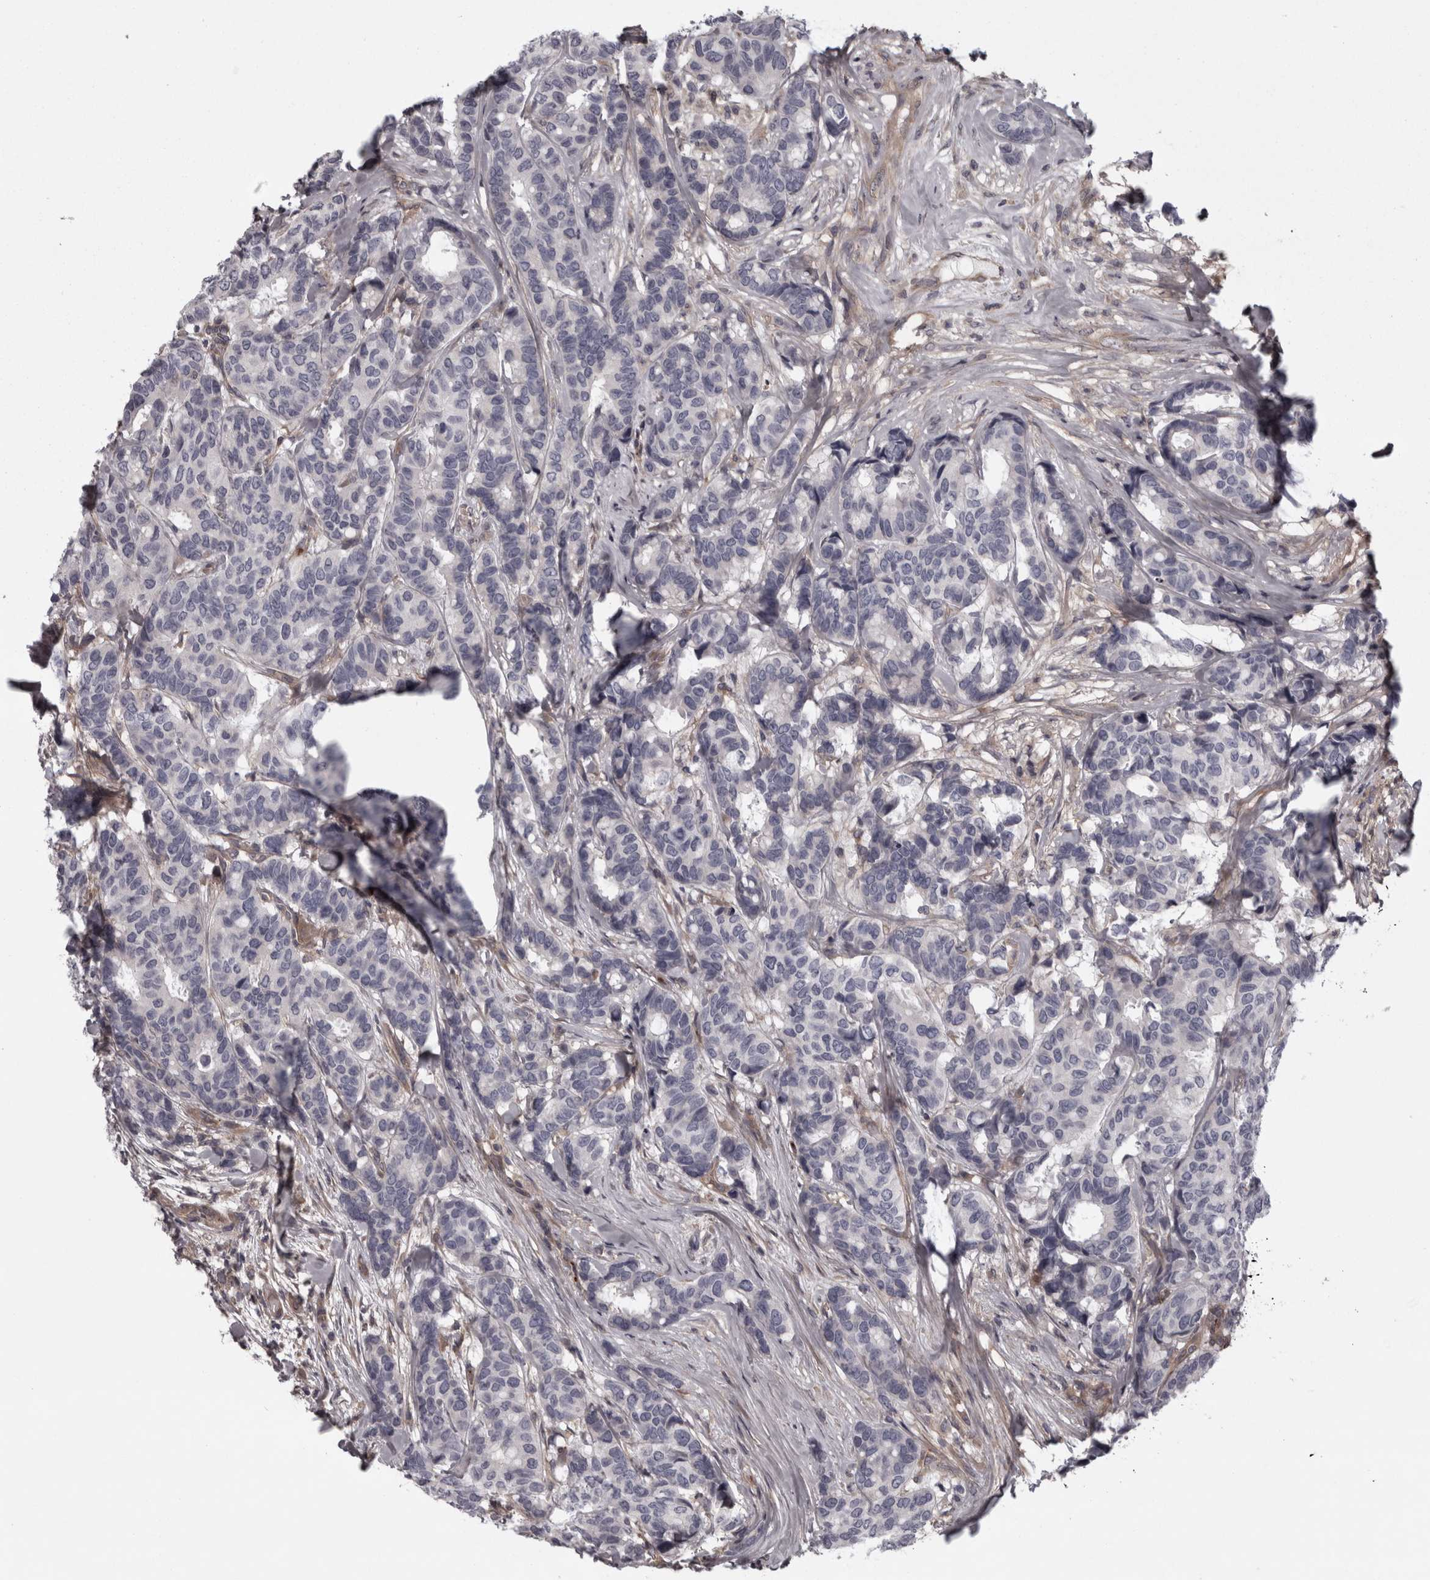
{"staining": {"intensity": "negative", "quantity": "none", "location": "none"}, "tissue": "breast cancer", "cell_type": "Tumor cells", "image_type": "cancer", "snomed": [{"axis": "morphology", "description": "Duct carcinoma"}, {"axis": "topography", "description": "Breast"}], "caption": "Immunohistochemical staining of human invasive ductal carcinoma (breast) shows no significant positivity in tumor cells. (DAB IHC visualized using brightfield microscopy, high magnification).", "gene": "RSU1", "patient": {"sex": "female", "age": 87}}